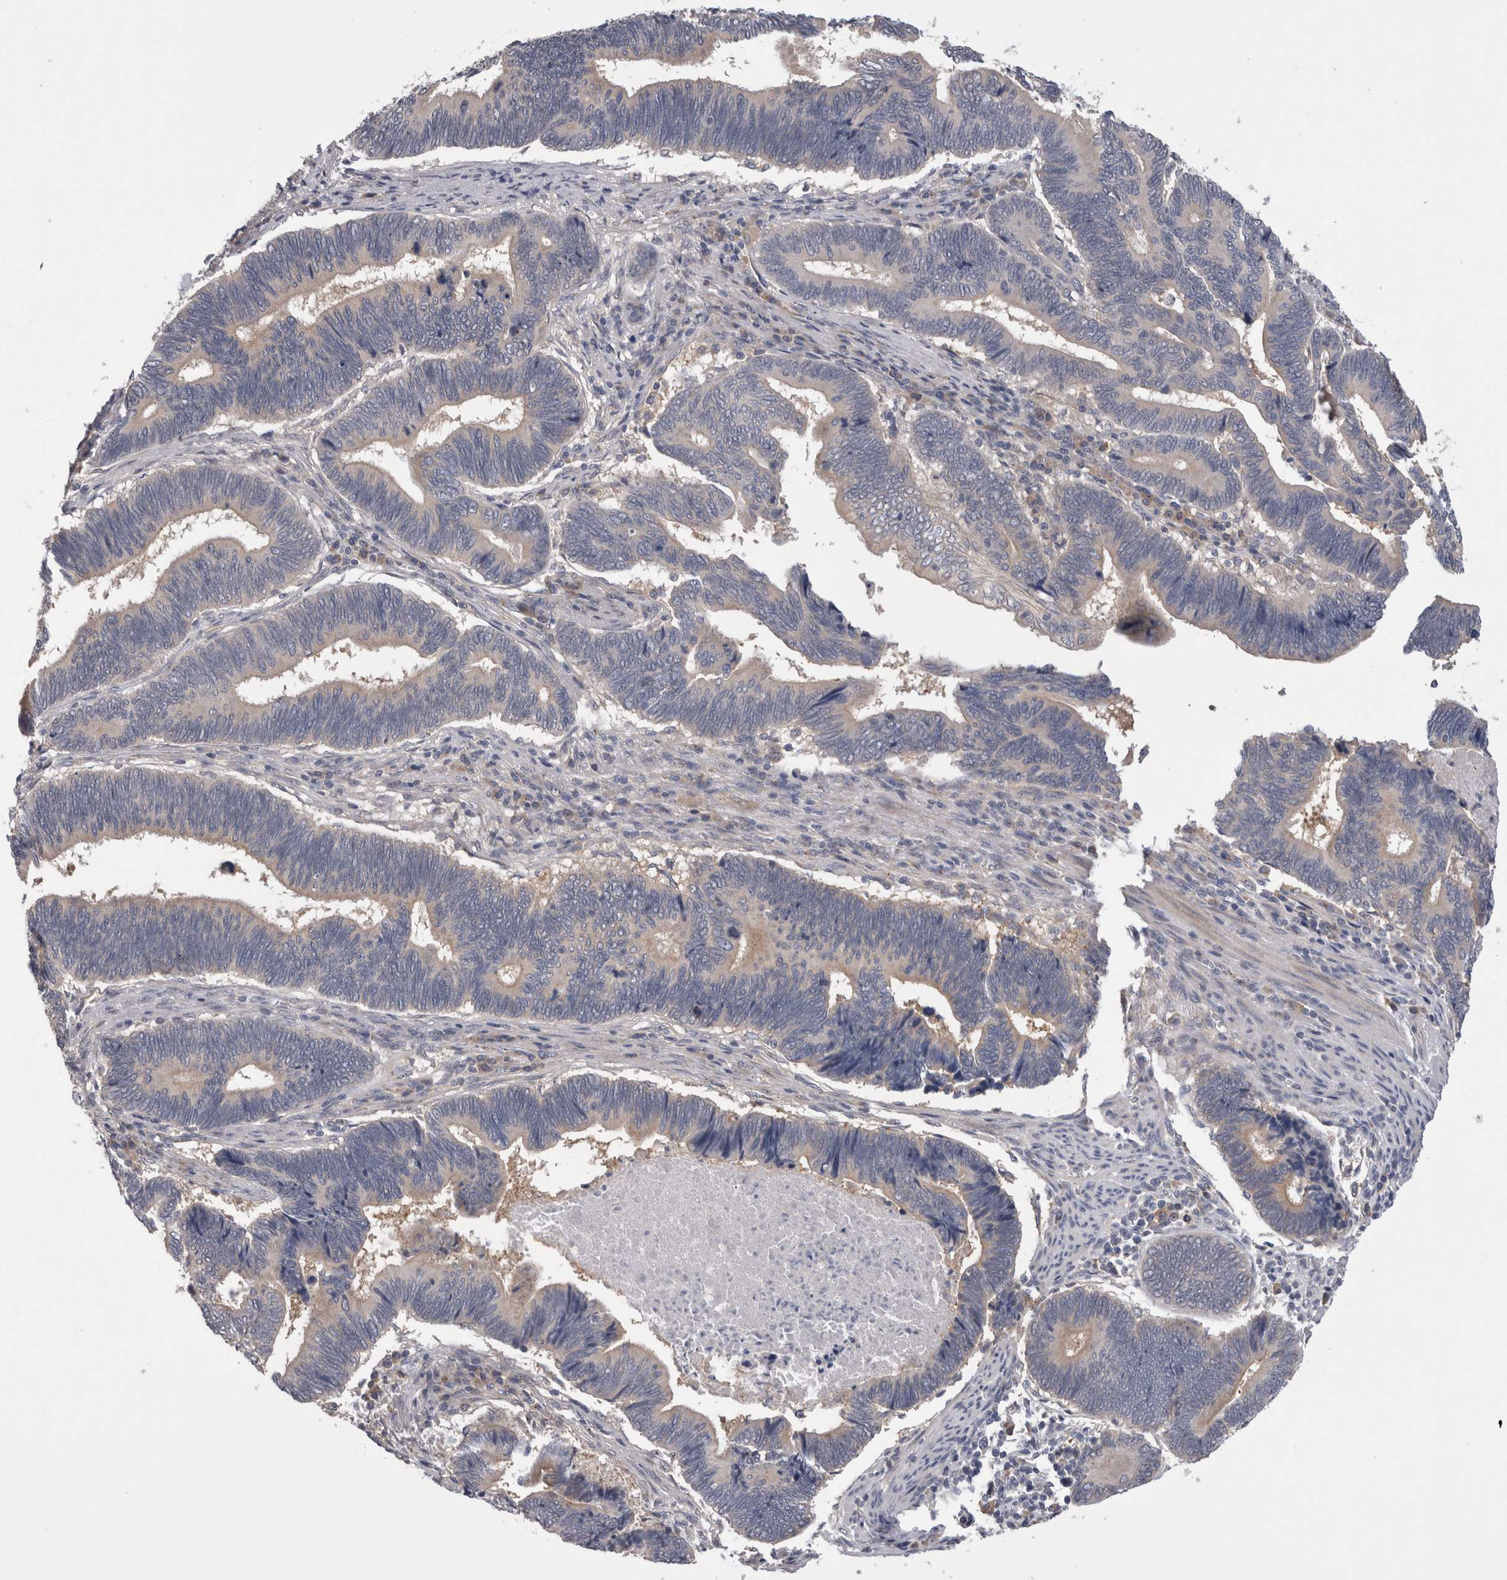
{"staining": {"intensity": "negative", "quantity": "none", "location": "none"}, "tissue": "pancreatic cancer", "cell_type": "Tumor cells", "image_type": "cancer", "snomed": [{"axis": "morphology", "description": "Adenocarcinoma, NOS"}, {"axis": "topography", "description": "Pancreas"}], "caption": "A photomicrograph of human pancreatic adenocarcinoma is negative for staining in tumor cells.", "gene": "DCTN6", "patient": {"sex": "female", "age": 70}}